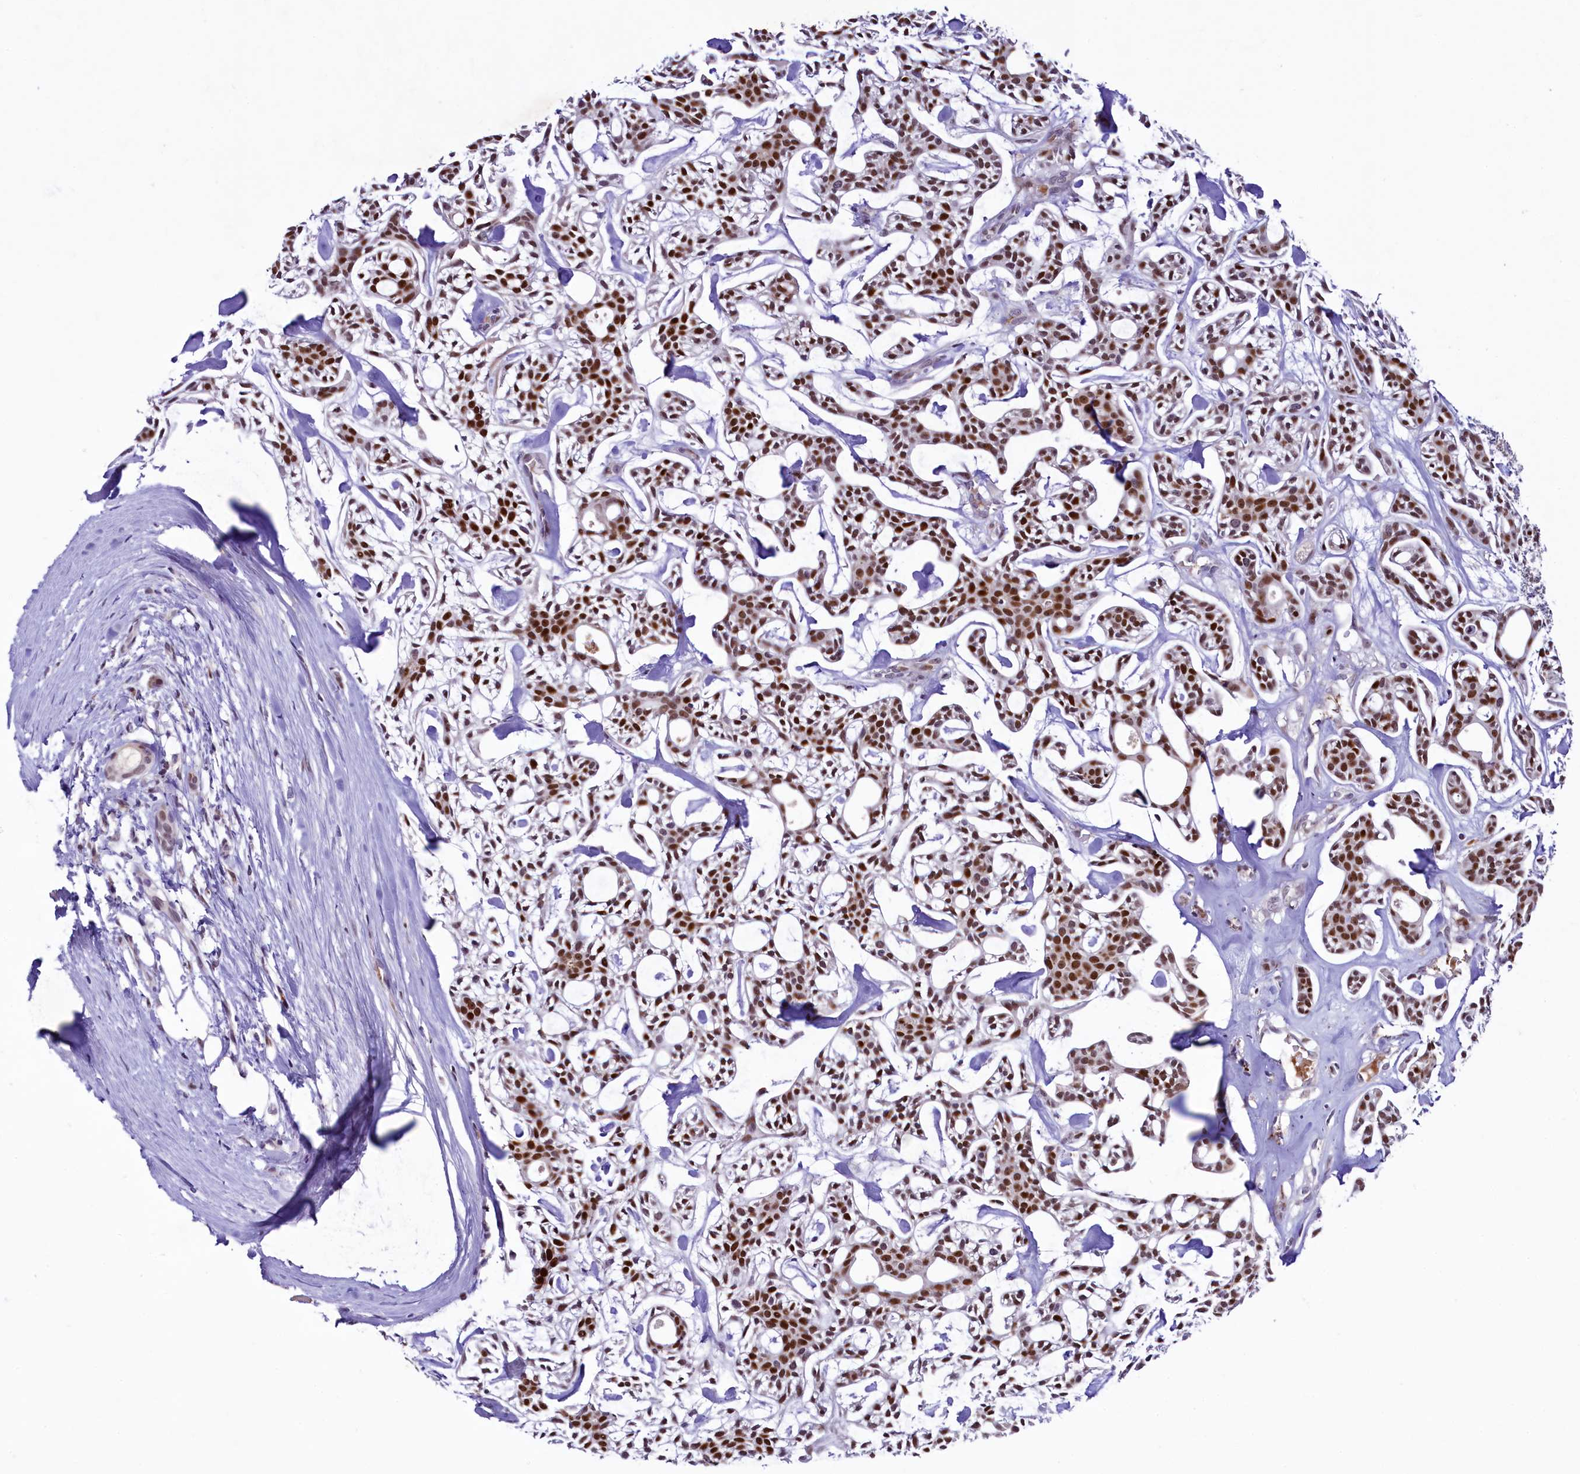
{"staining": {"intensity": "strong", "quantity": ">75%", "location": "nuclear"}, "tissue": "head and neck cancer", "cell_type": "Tumor cells", "image_type": "cancer", "snomed": [{"axis": "morphology", "description": "Adenocarcinoma, NOS"}, {"axis": "topography", "description": "Salivary gland"}, {"axis": "topography", "description": "Head-Neck"}], "caption": "Tumor cells display strong nuclear expression in approximately >75% of cells in head and neck cancer (adenocarcinoma).", "gene": "LEUTX", "patient": {"sex": "male", "age": 55}}